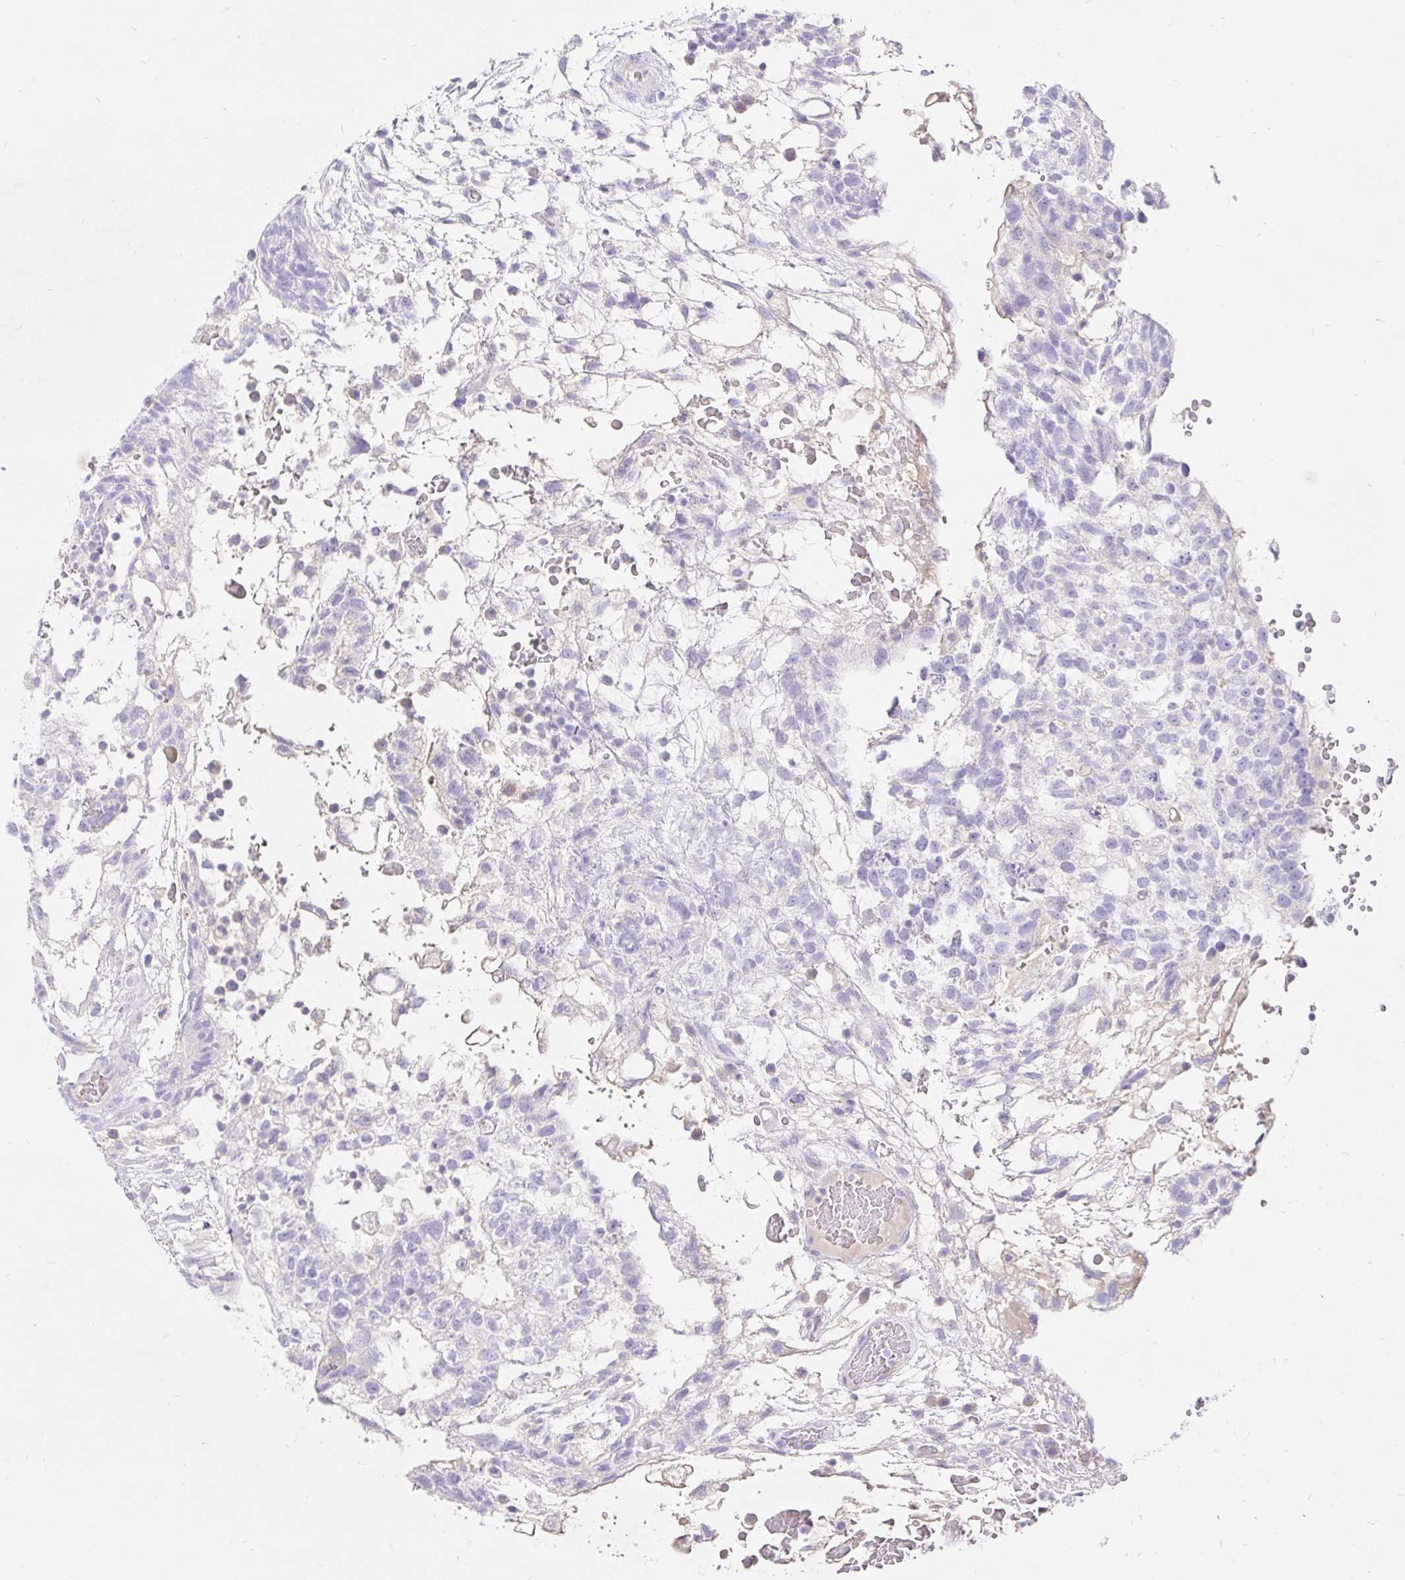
{"staining": {"intensity": "negative", "quantity": "none", "location": "none"}, "tissue": "testis cancer", "cell_type": "Tumor cells", "image_type": "cancer", "snomed": [{"axis": "morphology", "description": "Normal tissue, NOS"}, {"axis": "morphology", "description": "Carcinoma, Embryonal, NOS"}, {"axis": "topography", "description": "Testis"}], "caption": "Human testis embryonal carcinoma stained for a protein using immunohistochemistry reveals no expression in tumor cells.", "gene": "NR2E1", "patient": {"sex": "male", "age": 32}}